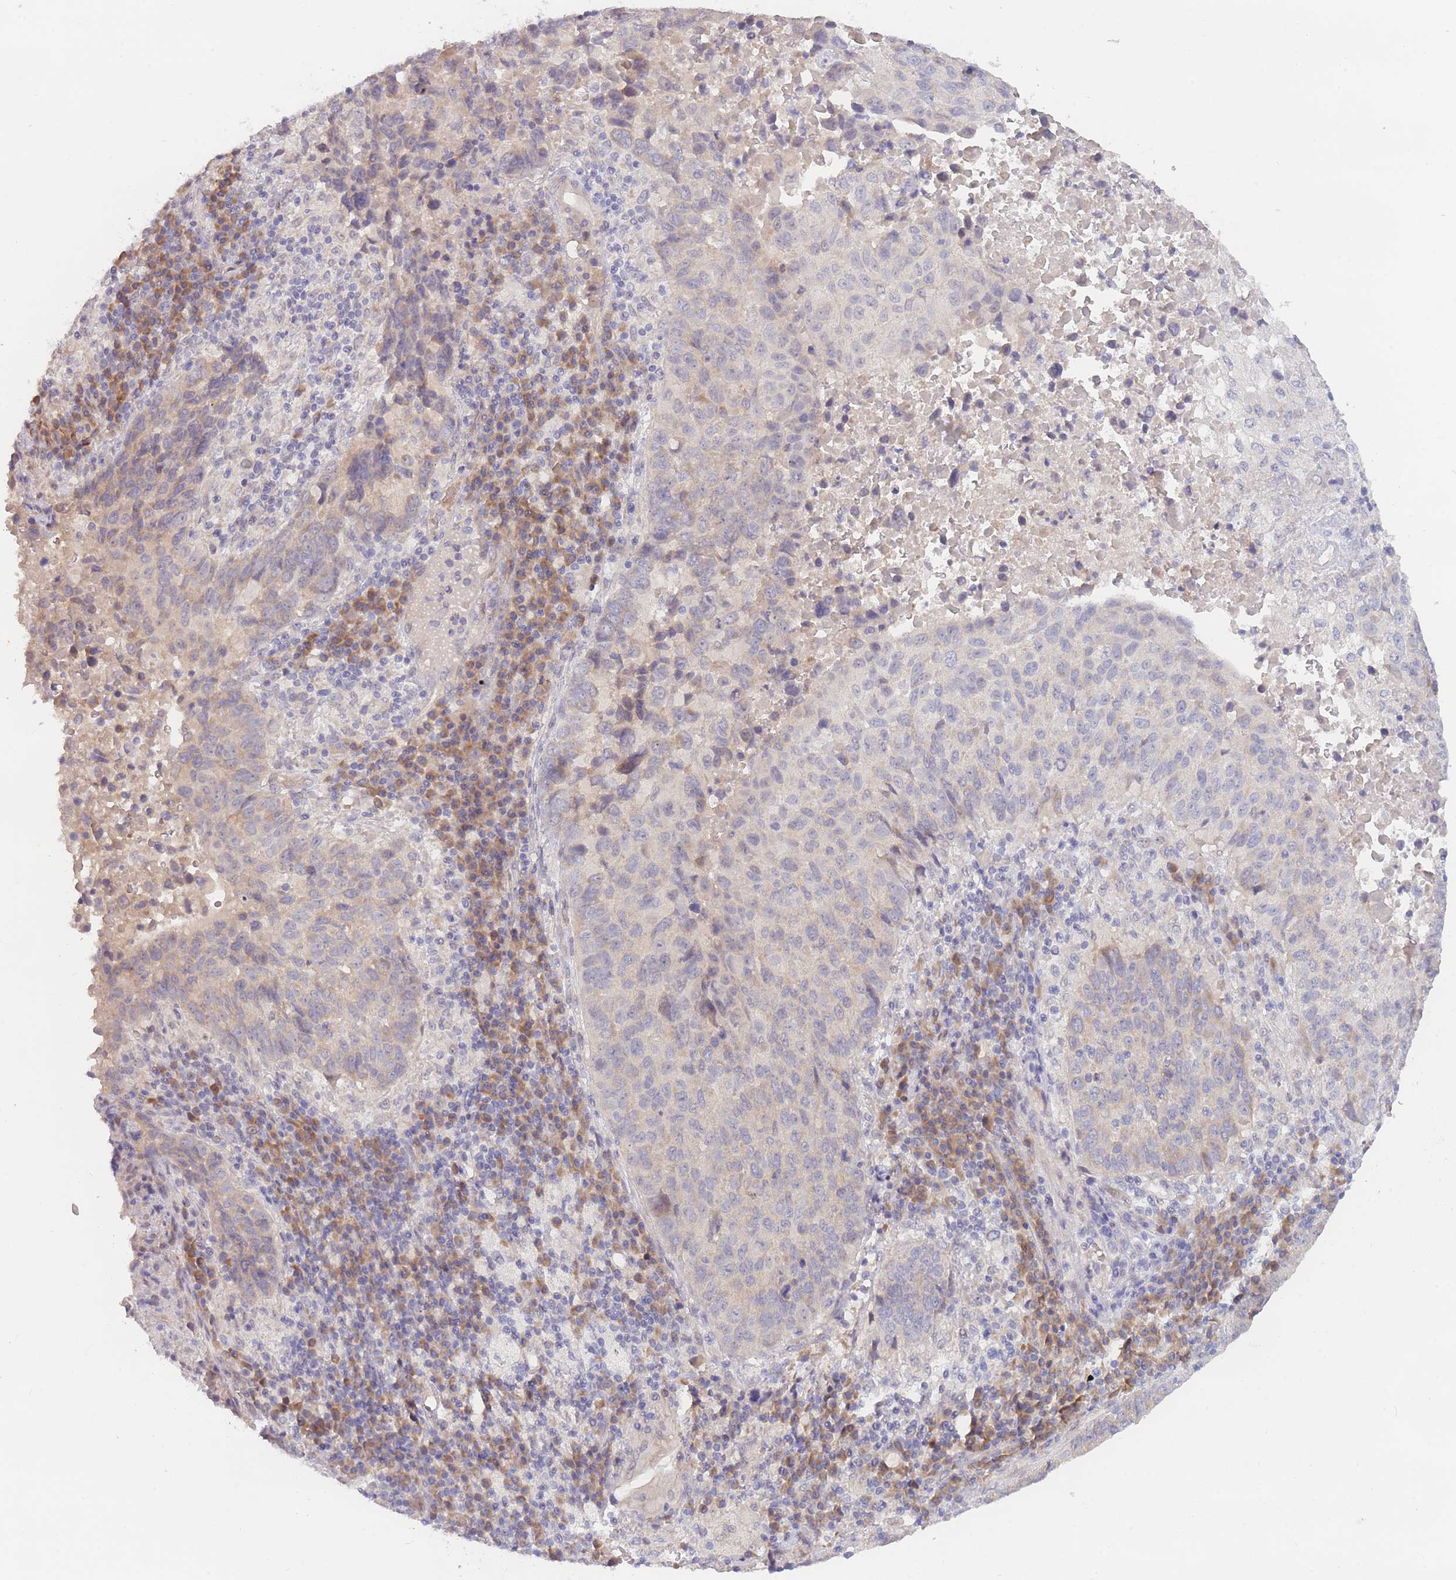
{"staining": {"intensity": "weak", "quantity": "<25%", "location": "cytoplasmic/membranous"}, "tissue": "lung cancer", "cell_type": "Tumor cells", "image_type": "cancer", "snomed": [{"axis": "morphology", "description": "Squamous cell carcinoma, NOS"}, {"axis": "topography", "description": "Lung"}], "caption": "IHC image of human squamous cell carcinoma (lung) stained for a protein (brown), which exhibits no positivity in tumor cells.", "gene": "FAM227B", "patient": {"sex": "male", "age": 73}}